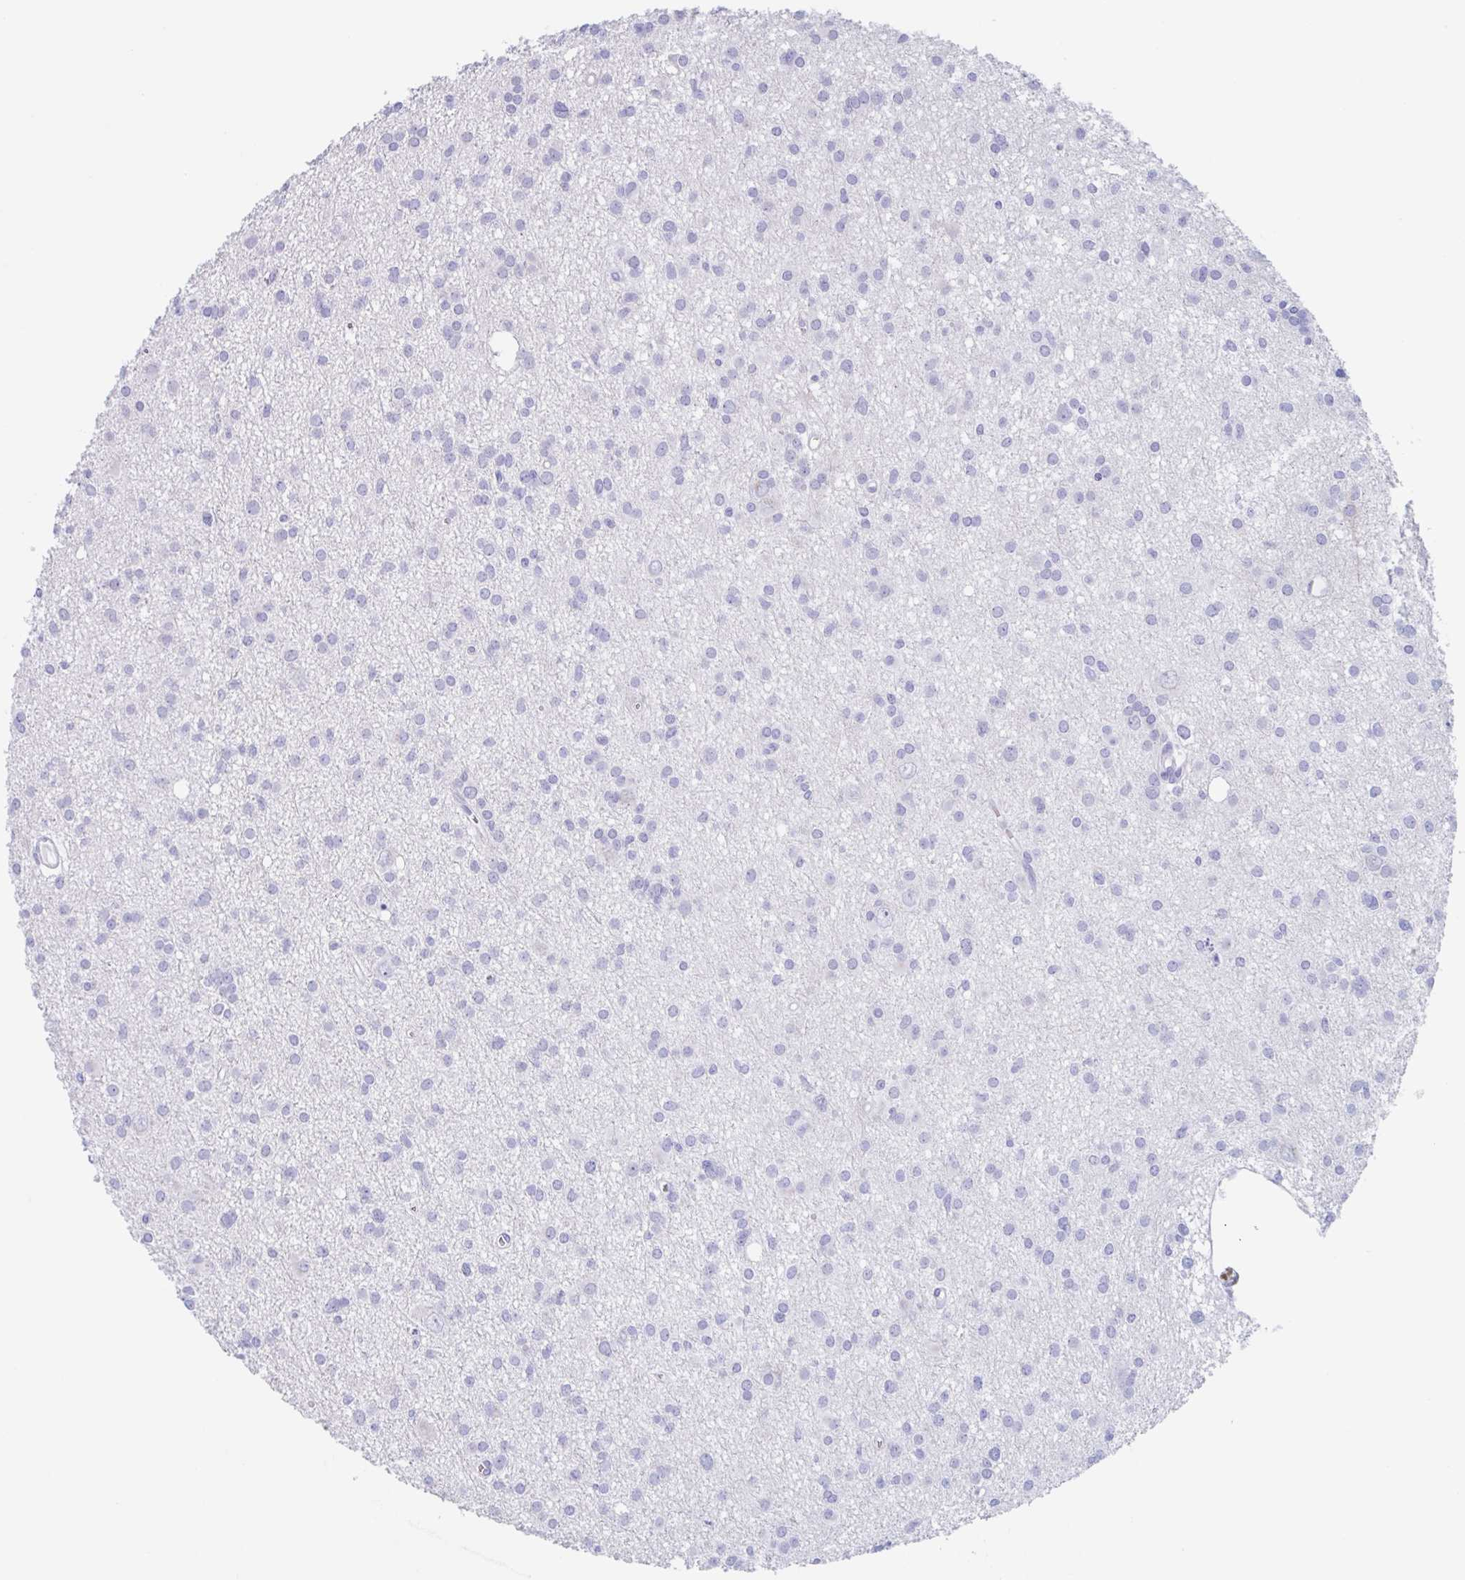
{"staining": {"intensity": "negative", "quantity": "none", "location": "none"}, "tissue": "glioma", "cell_type": "Tumor cells", "image_type": "cancer", "snomed": [{"axis": "morphology", "description": "Glioma, malignant, High grade"}, {"axis": "topography", "description": "Brain"}], "caption": "Tumor cells show no significant staining in malignant high-grade glioma.", "gene": "CPTP", "patient": {"sex": "male", "age": 23}}